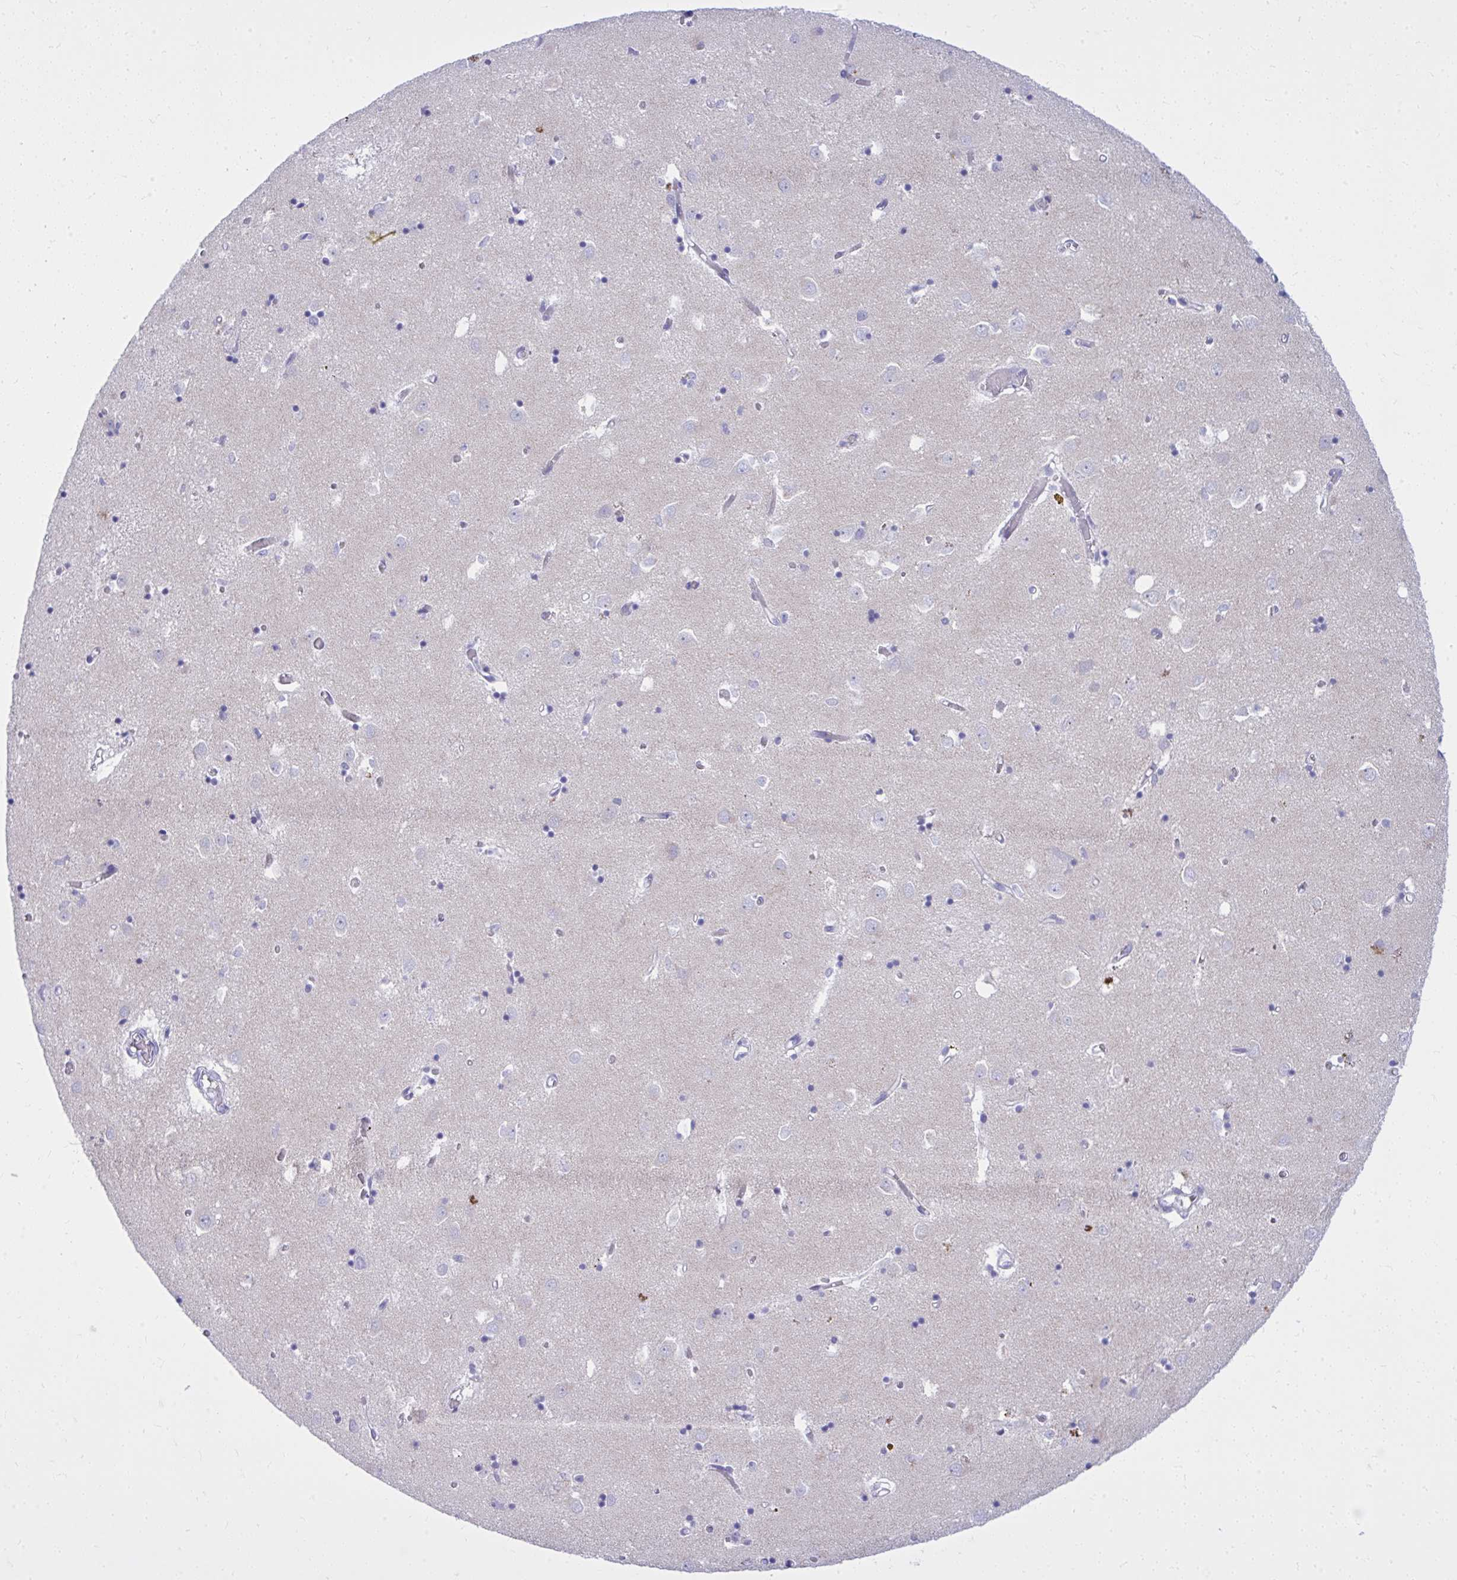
{"staining": {"intensity": "negative", "quantity": "none", "location": "none"}, "tissue": "caudate", "cell_type": "Glial cells", "image_type": "normal", "snomed": [{"axis": "morphology", "description": "Normal tissue, NOS"}, {"axis": "topography", "description": "Lateral ventricle wall"}], "caption": "Caudate stained for a protein using immunohistochemistry (IHC) reveals no expression glial cells.", "gene": "BCL6B", "patient": {"sex": "male", "age": 70}}